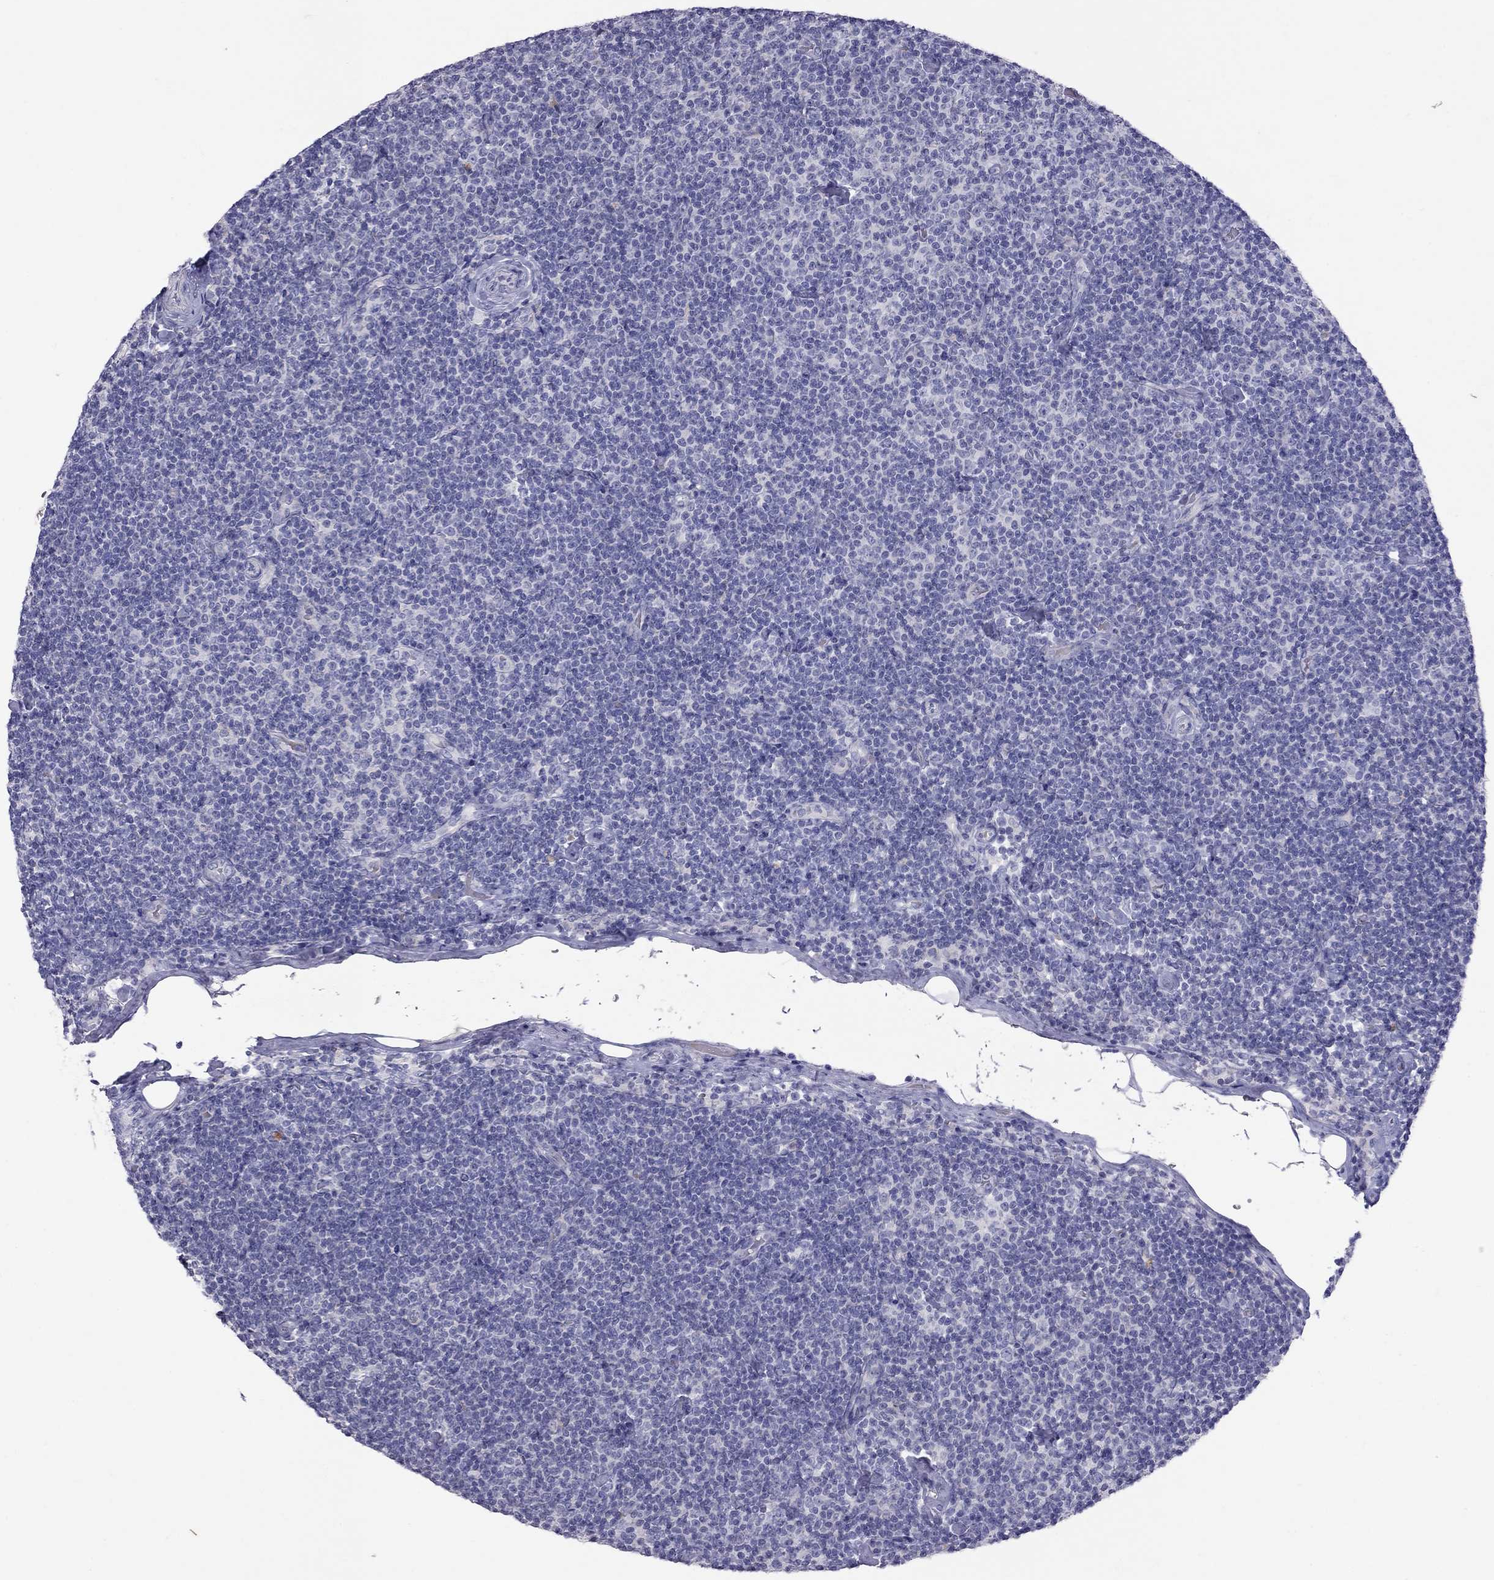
{"staining": {"intensity": "negative", "quantity": "none", "location": "none"}, "tissue": "lymphoma", "cell_type": "Tumor cells", "image_type": "cancer", "snomed": [{"axis": "morphology", "description": "Malignant lymphoma, non-Hodgkin's type, Low grade"}, {"axis": "topography", "description": "Lymph node"}], "caption": "Immunohistochemistry (IHC) histopathology image of lymphoma stained for a protein (brown), which displays no staining in tumor cells.", "gene": "MUC16", "patient": {"sex": "male", "age": 81}}